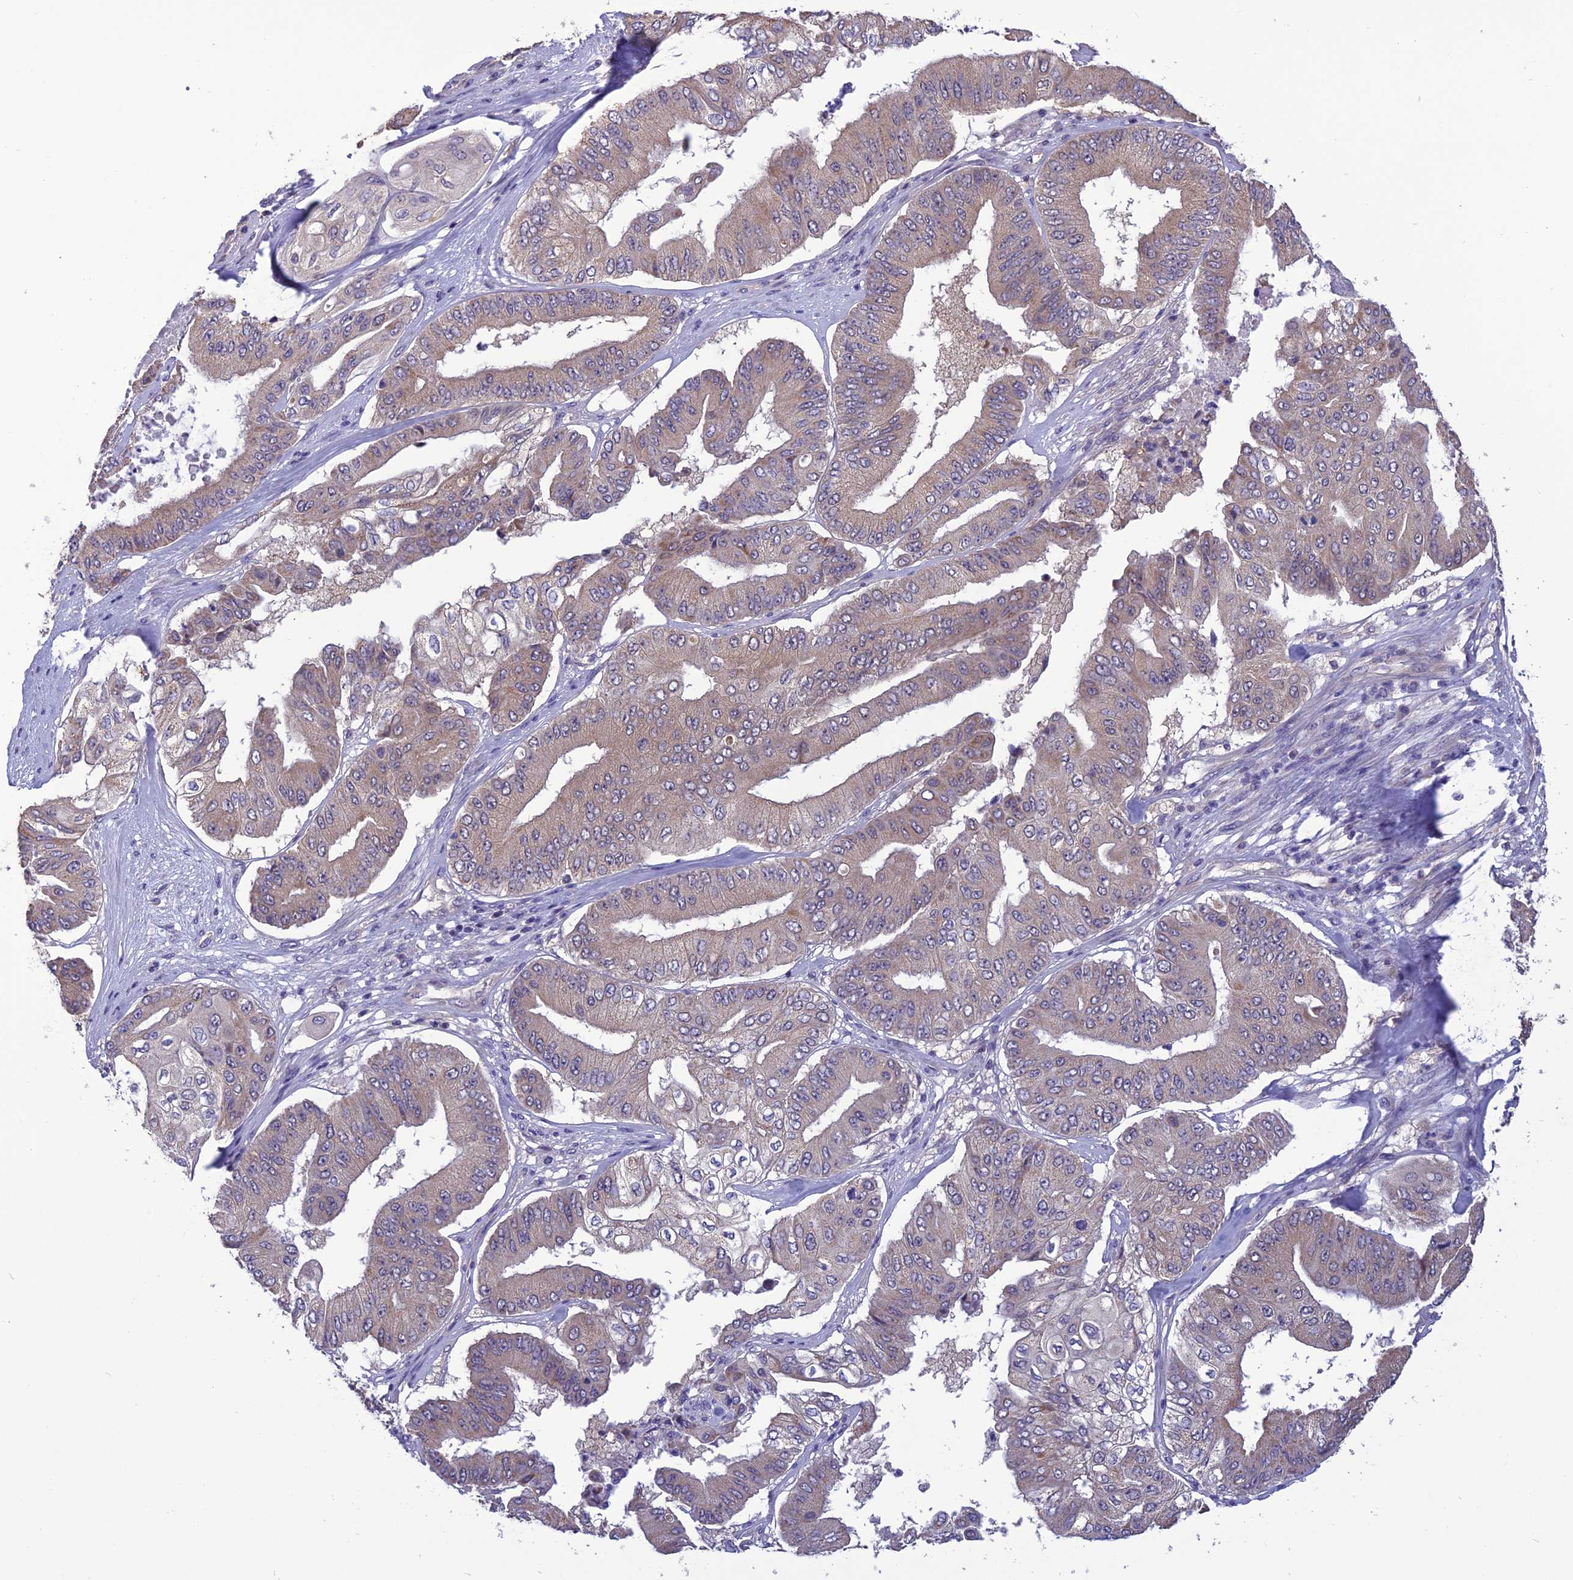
{"staining": {"intensity": "moderate", "quantity": "25%-75%", "location": "cytoplasmic/membranous"}, "tissue": "pancreatic cancer", "cell_type": "Tumor cells", "image_type": "cancer", "snomed": [{"axis": "morphology", "description": "Adenocarcinoma, NOS"}, {"axis": "topography", "description": "Pancreas"}], "caption": "Tumor cells exhibit moderate cytoplasmic/membranous expression in approximately 25%-75% of cells in pancreatic cancer (adenocarcinoma).", "gene": "PSMF1", "patient": {"sex": "female", "age": 77}}